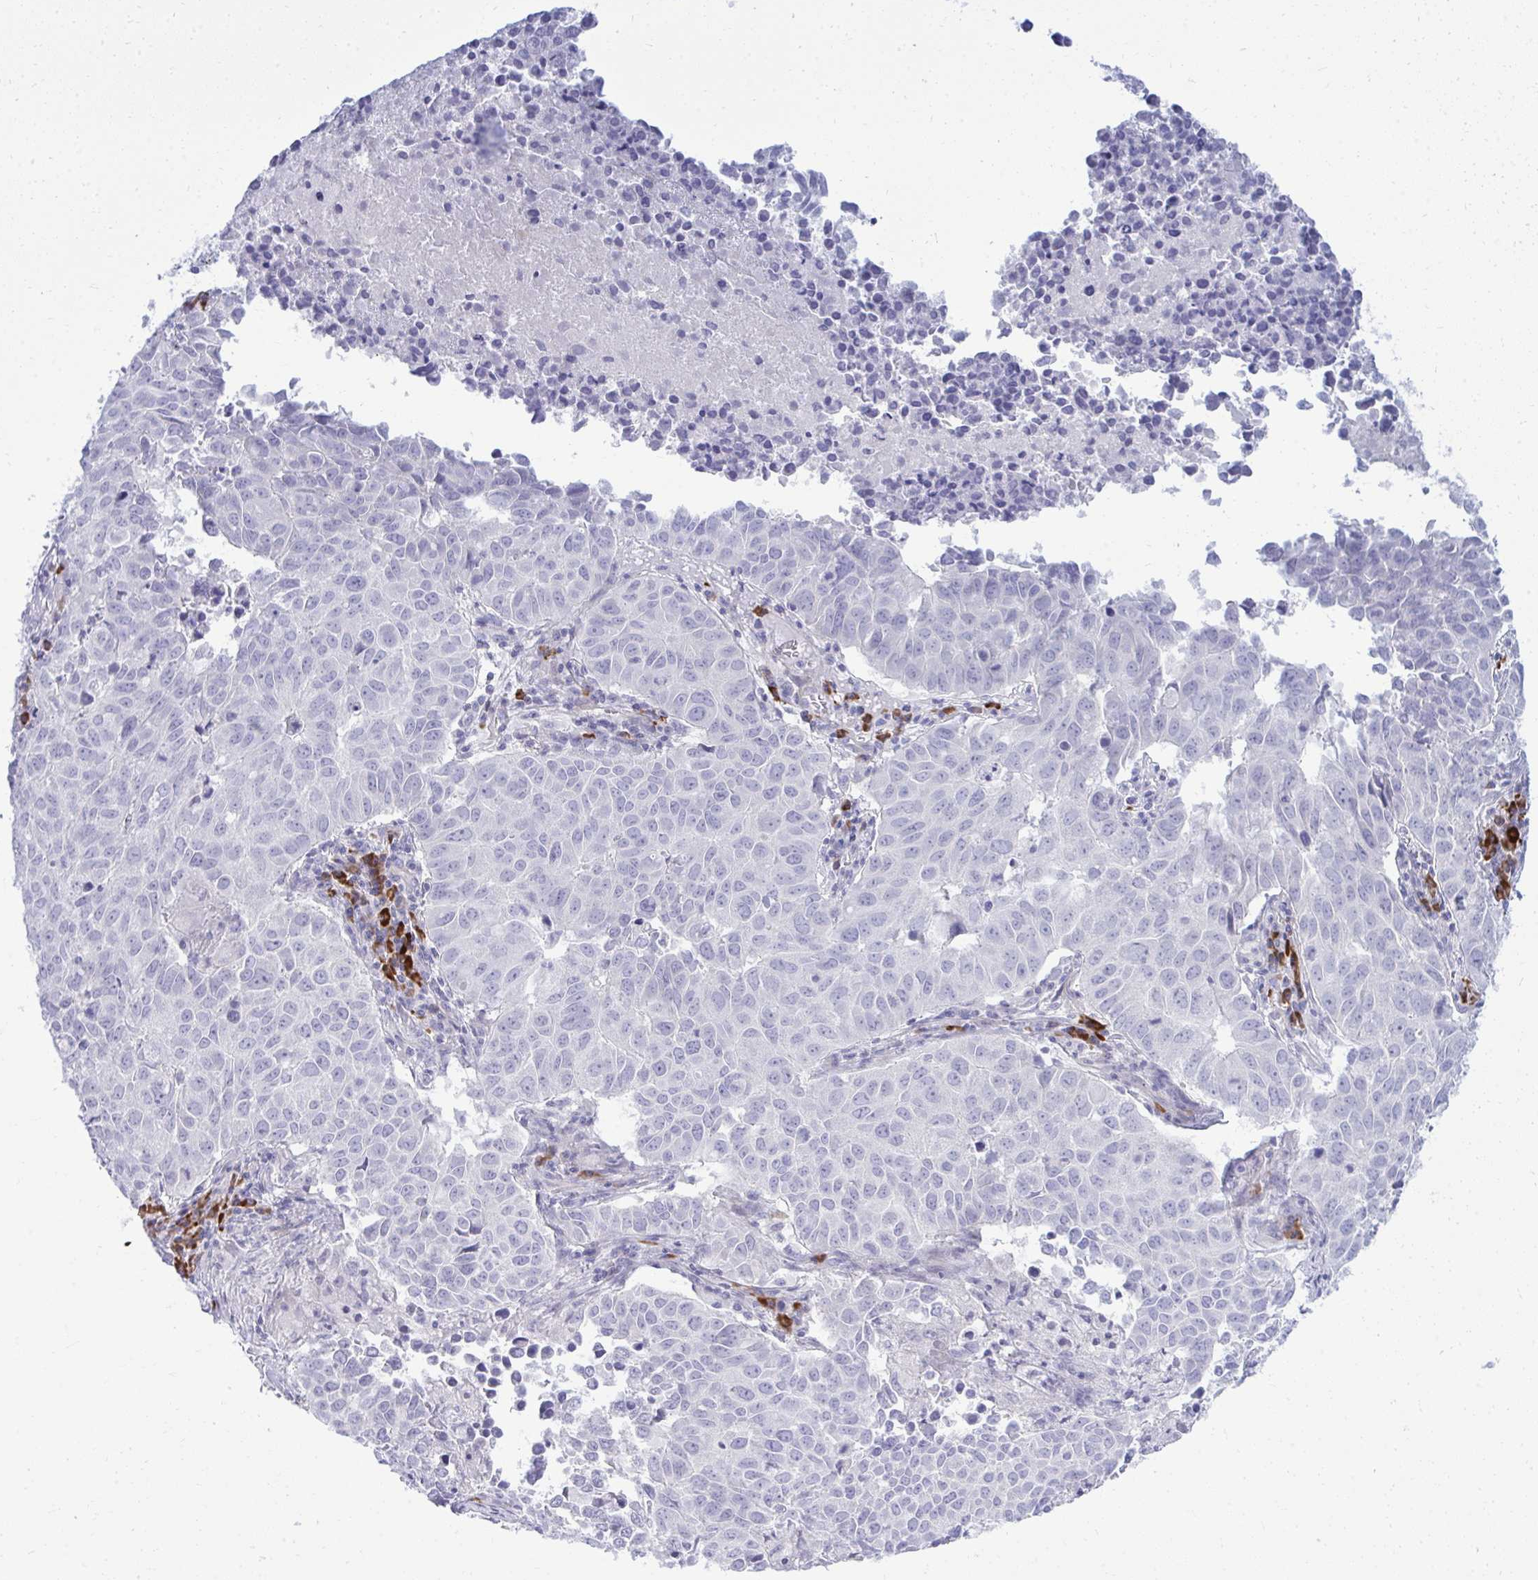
{"staining": {"intensity": "negative", "quantity": "none", "location": "none"}, "tissue": "lung cancer", "cell_type": "Tumor cells", "image_type": "cancer", "snomed": [{"axis": "morphology", "description": "Adenocarcinoma, NOS"}, {"axis": "topography", "description": "Lung"}], "caption": "The image exhibits no significant expression in tumor cells of lung cancer (adenocarcinoma). (DAB immunohistochemistry (IHC) with hematoxylin counter stain).", "gene": "TSPEAR", "patient": {"sex": "female", "age": 50}}